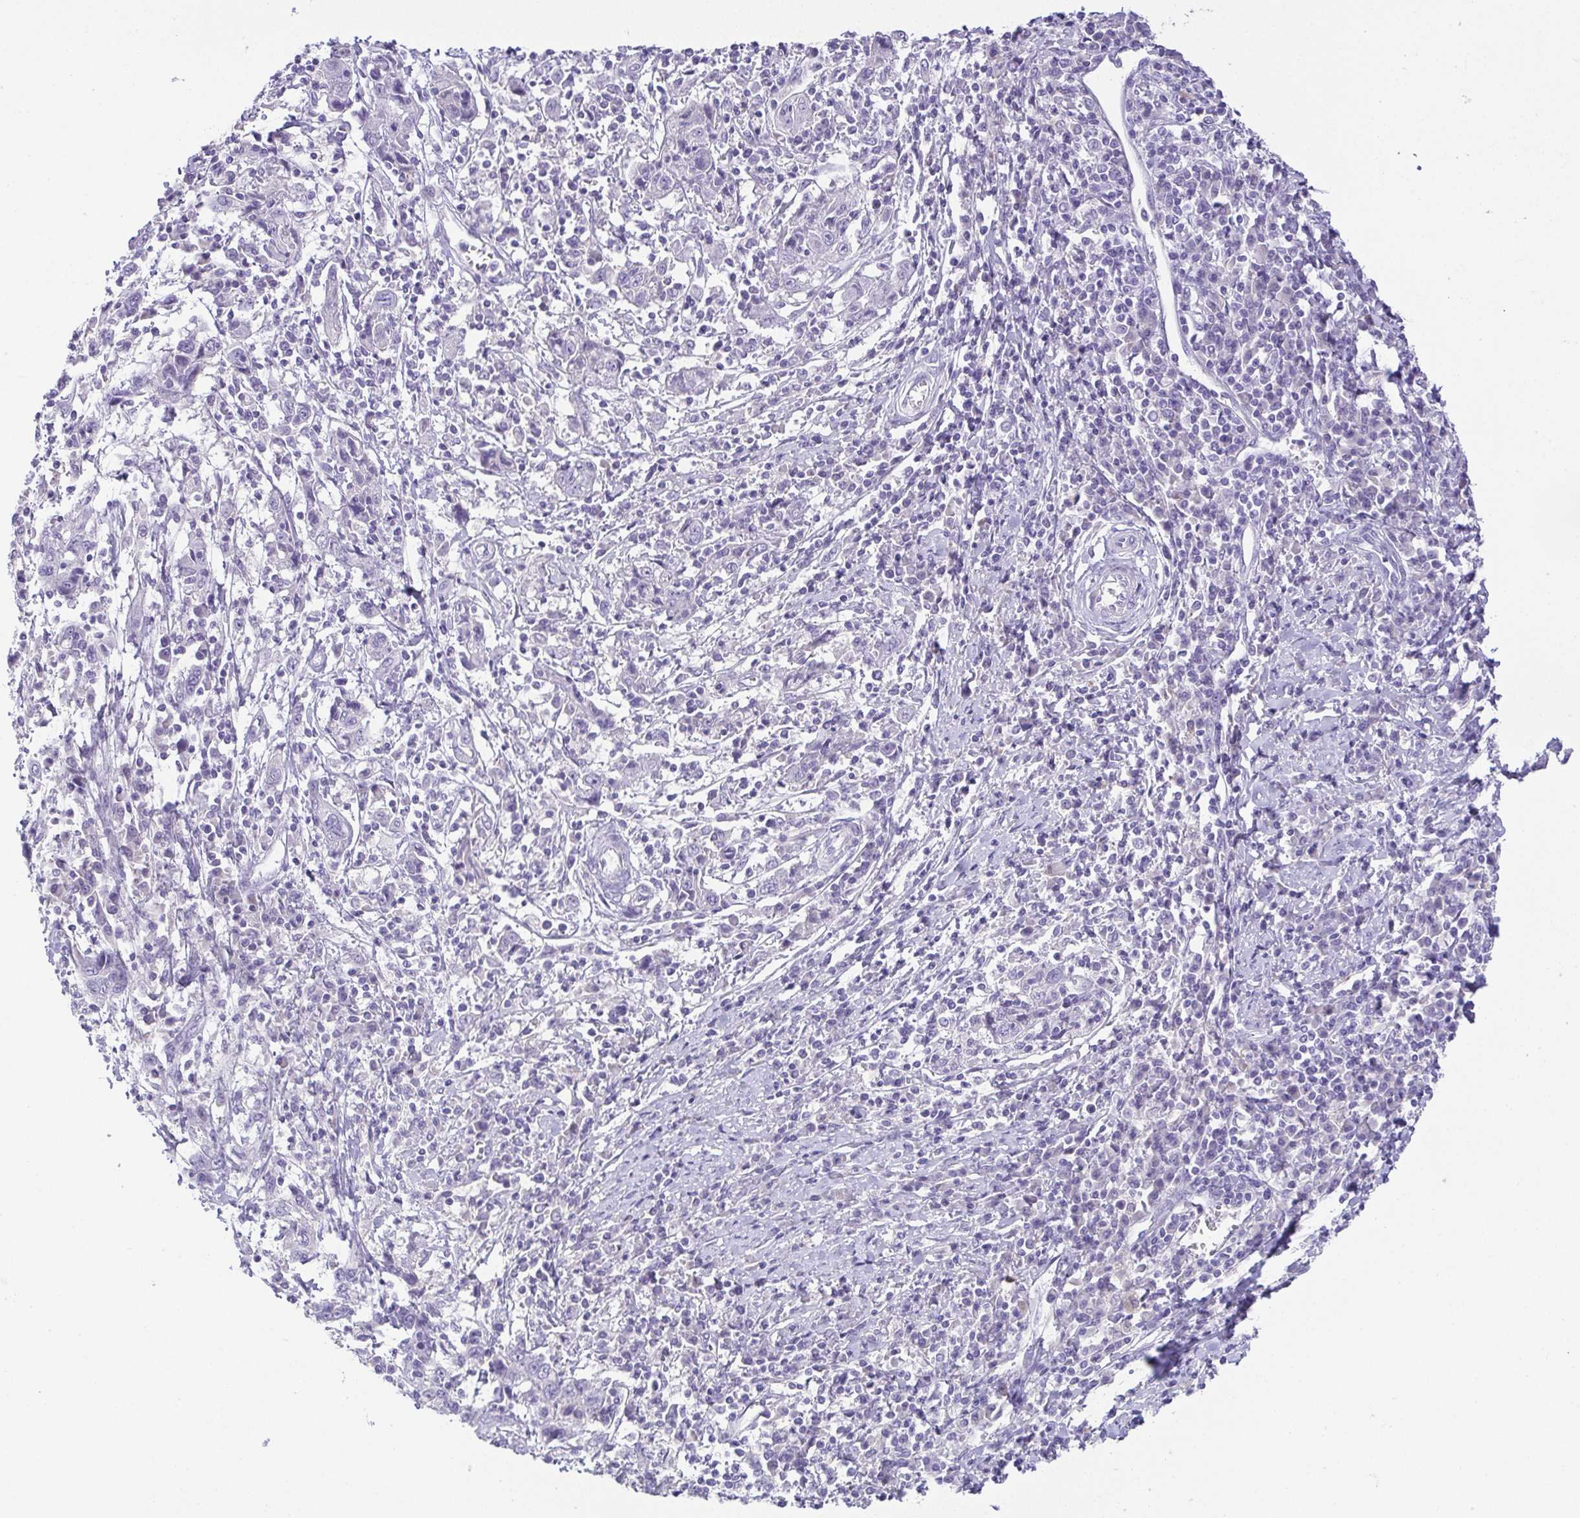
{"staining": {"intensity": "negative", "quantity": "none", "location": "none"}, "tissue": "cervical cancer", "cell_type": "Tumor cells", "image_type": "cancer", "snomed": [{"axis": "morphology", "description": "Squamous cell carcinoma, NOS"}, {"axis": "topography", "description": "Cervix"}], "caption": "Tumor cells show no significant expression in cervical squamous cell carcinoma. (Immunohistochemistry (ihc), brightfield microscopy, high magnification).", "gene": "HAPLN2", "patient": {"sex": "female", "age": 46}}